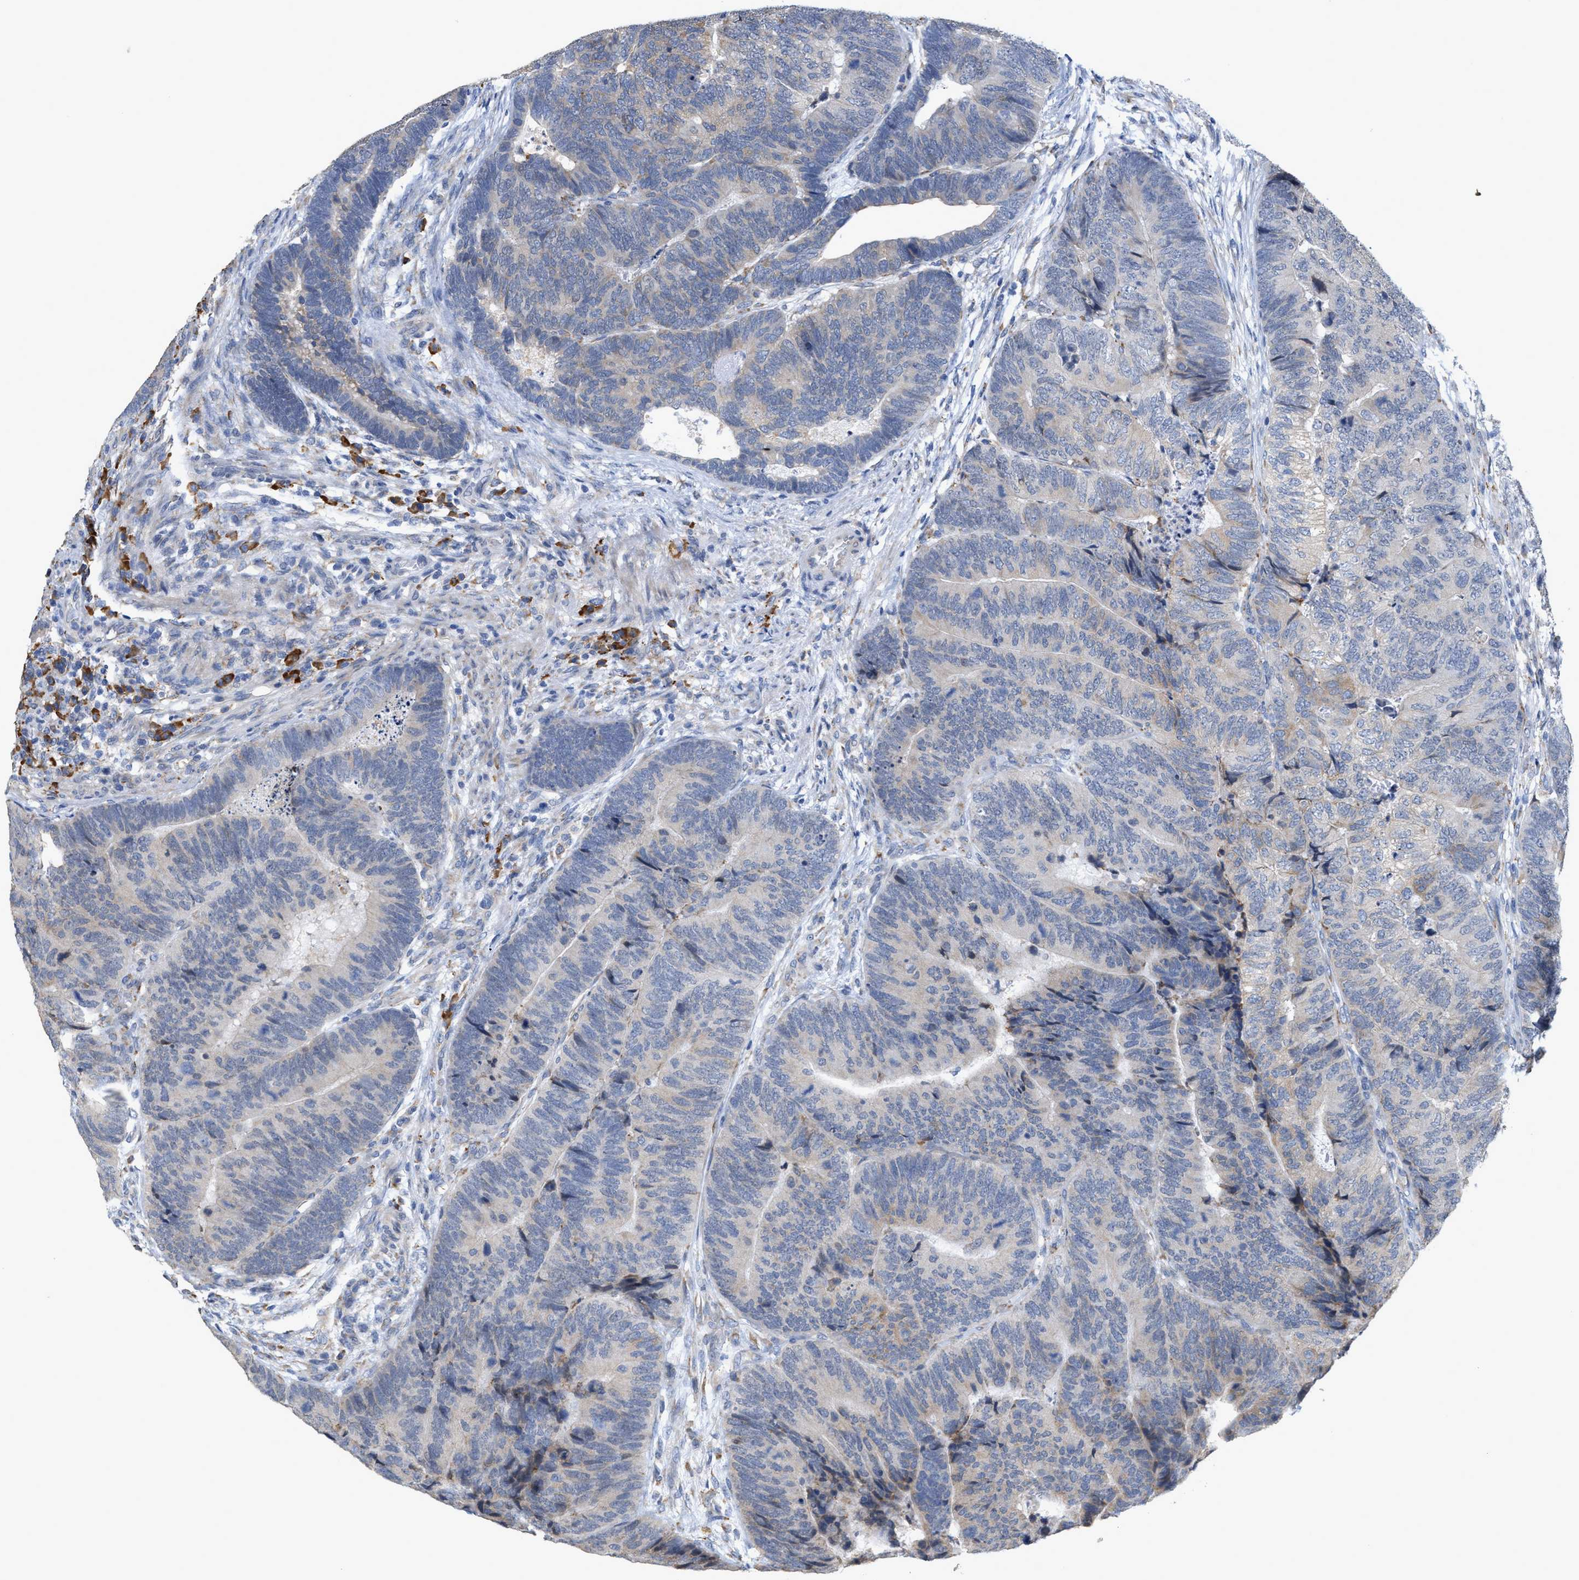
{"staining": {"intensity": "moderate", "quantity": "<25%", "location": "cytoplasmic/membranous"}, "tissue": "colorectal cancer", "cell_type": "Tumor cells", "image_type": "cancer", "snomed": [{"axis": "morphology", "description": "Adenocarcinoma, NOS"}, {"axis": "topography", "description": "Colon"}], "caption": "Colorectal adenocarcinoma stained with IHC shows moderate cytoplasmic/membranous positivity in approximately <25% of tumor cells.", "gene": "RYR2", "patient": {"sex": "female", "age": 67}}